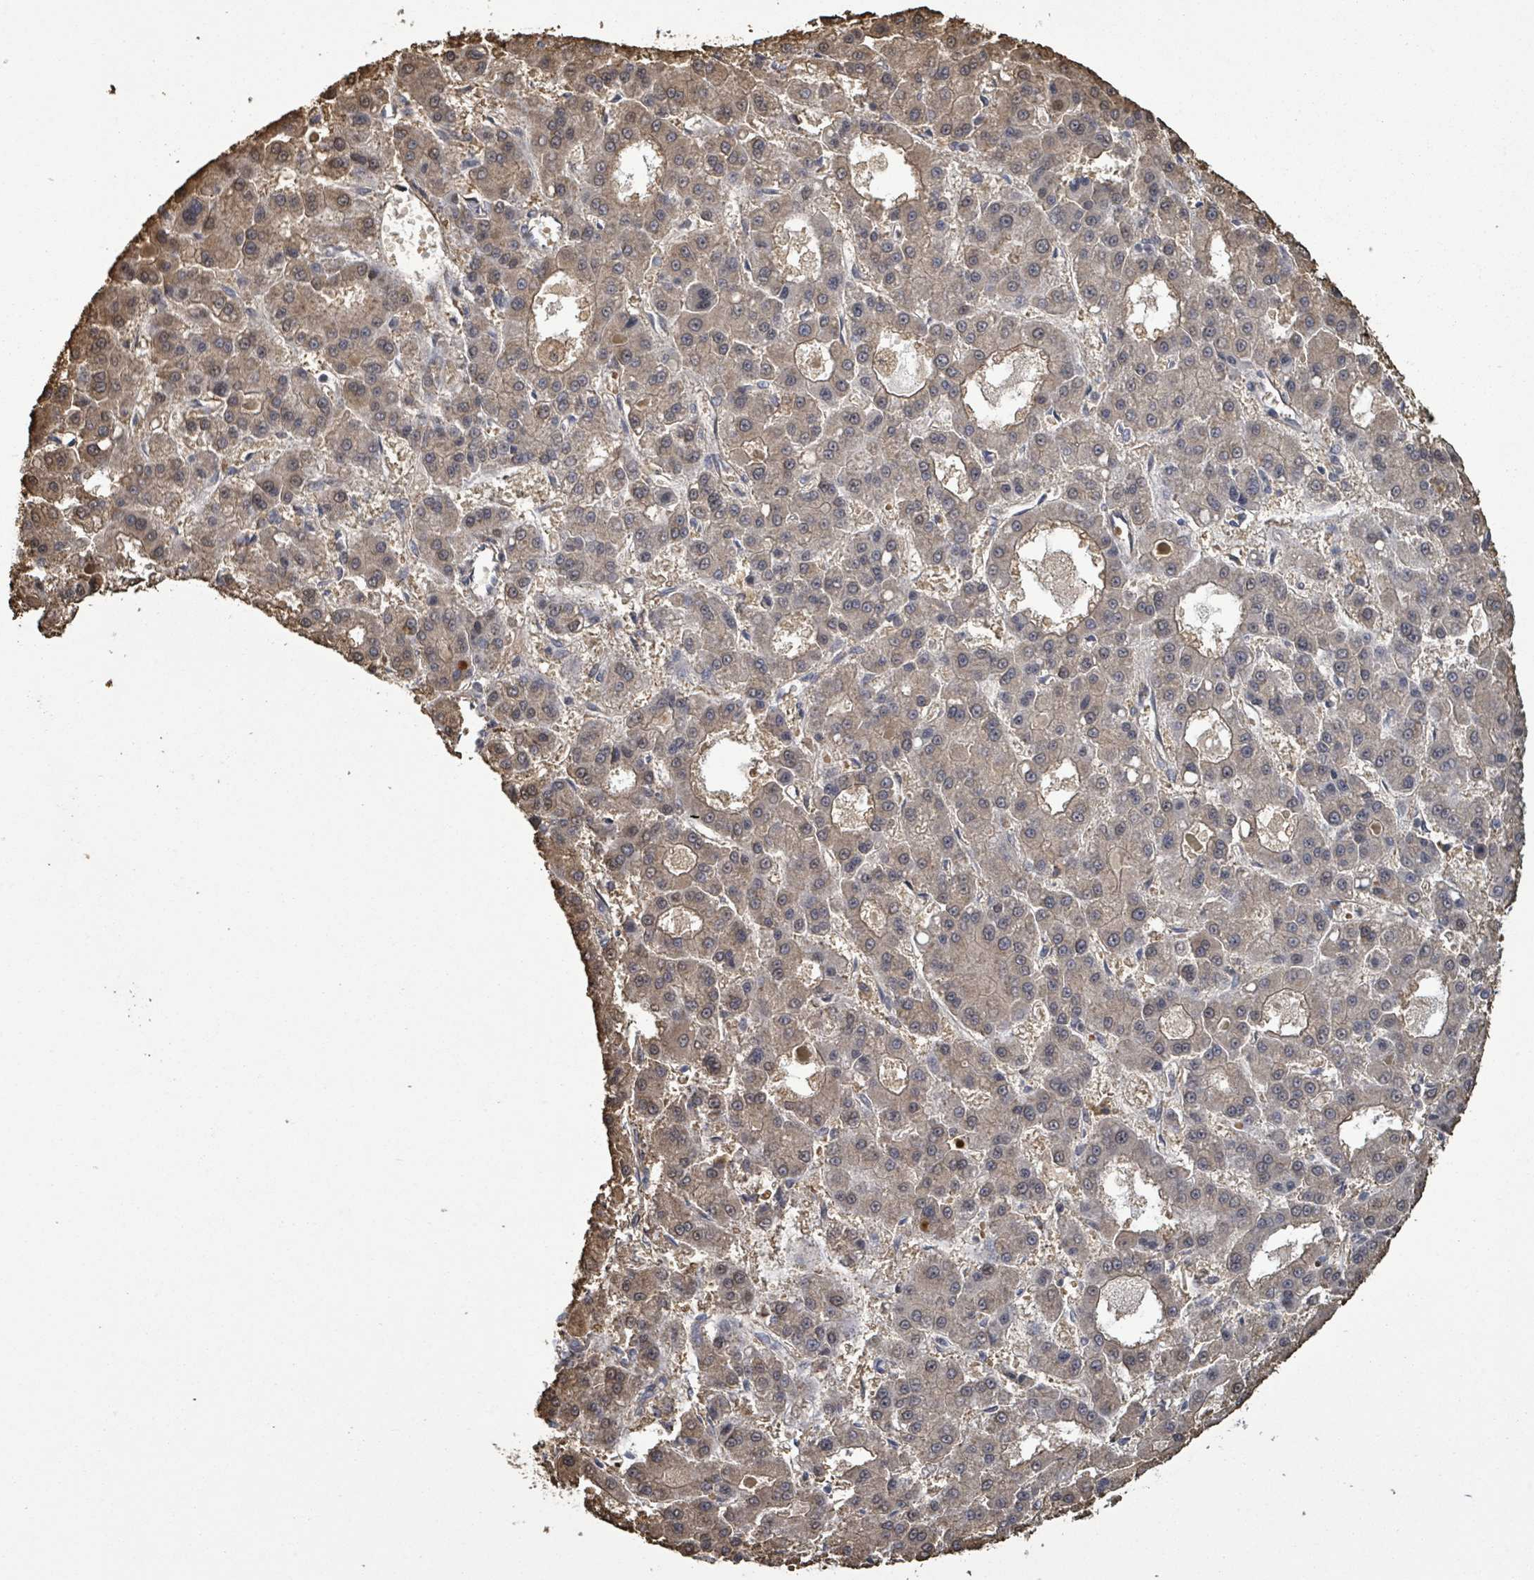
{"staining": {"intensity": "weak", "quantity": "25%-75%", "location": "cytoplasmic/membranous,nuclear"}, "tissue": "liver cancer", "cell_type": "Tumor cells", "image_type": "cancer", "snomed": [{"axis": "morphology", "description": "Carcinoma, Hepatocellular, NOS"}, {"axis": "topography", "description": "Liver"}], "caption": "Protein expression analysis of human liver cancer (hepatocellular carcinoma) reveals weak cytoplasmic/membranous and nuclear staining in approximately 25%-75% of tumor cells.", "gene": "MAP3K6", "patient": {"sex": "male", "age": 70}}